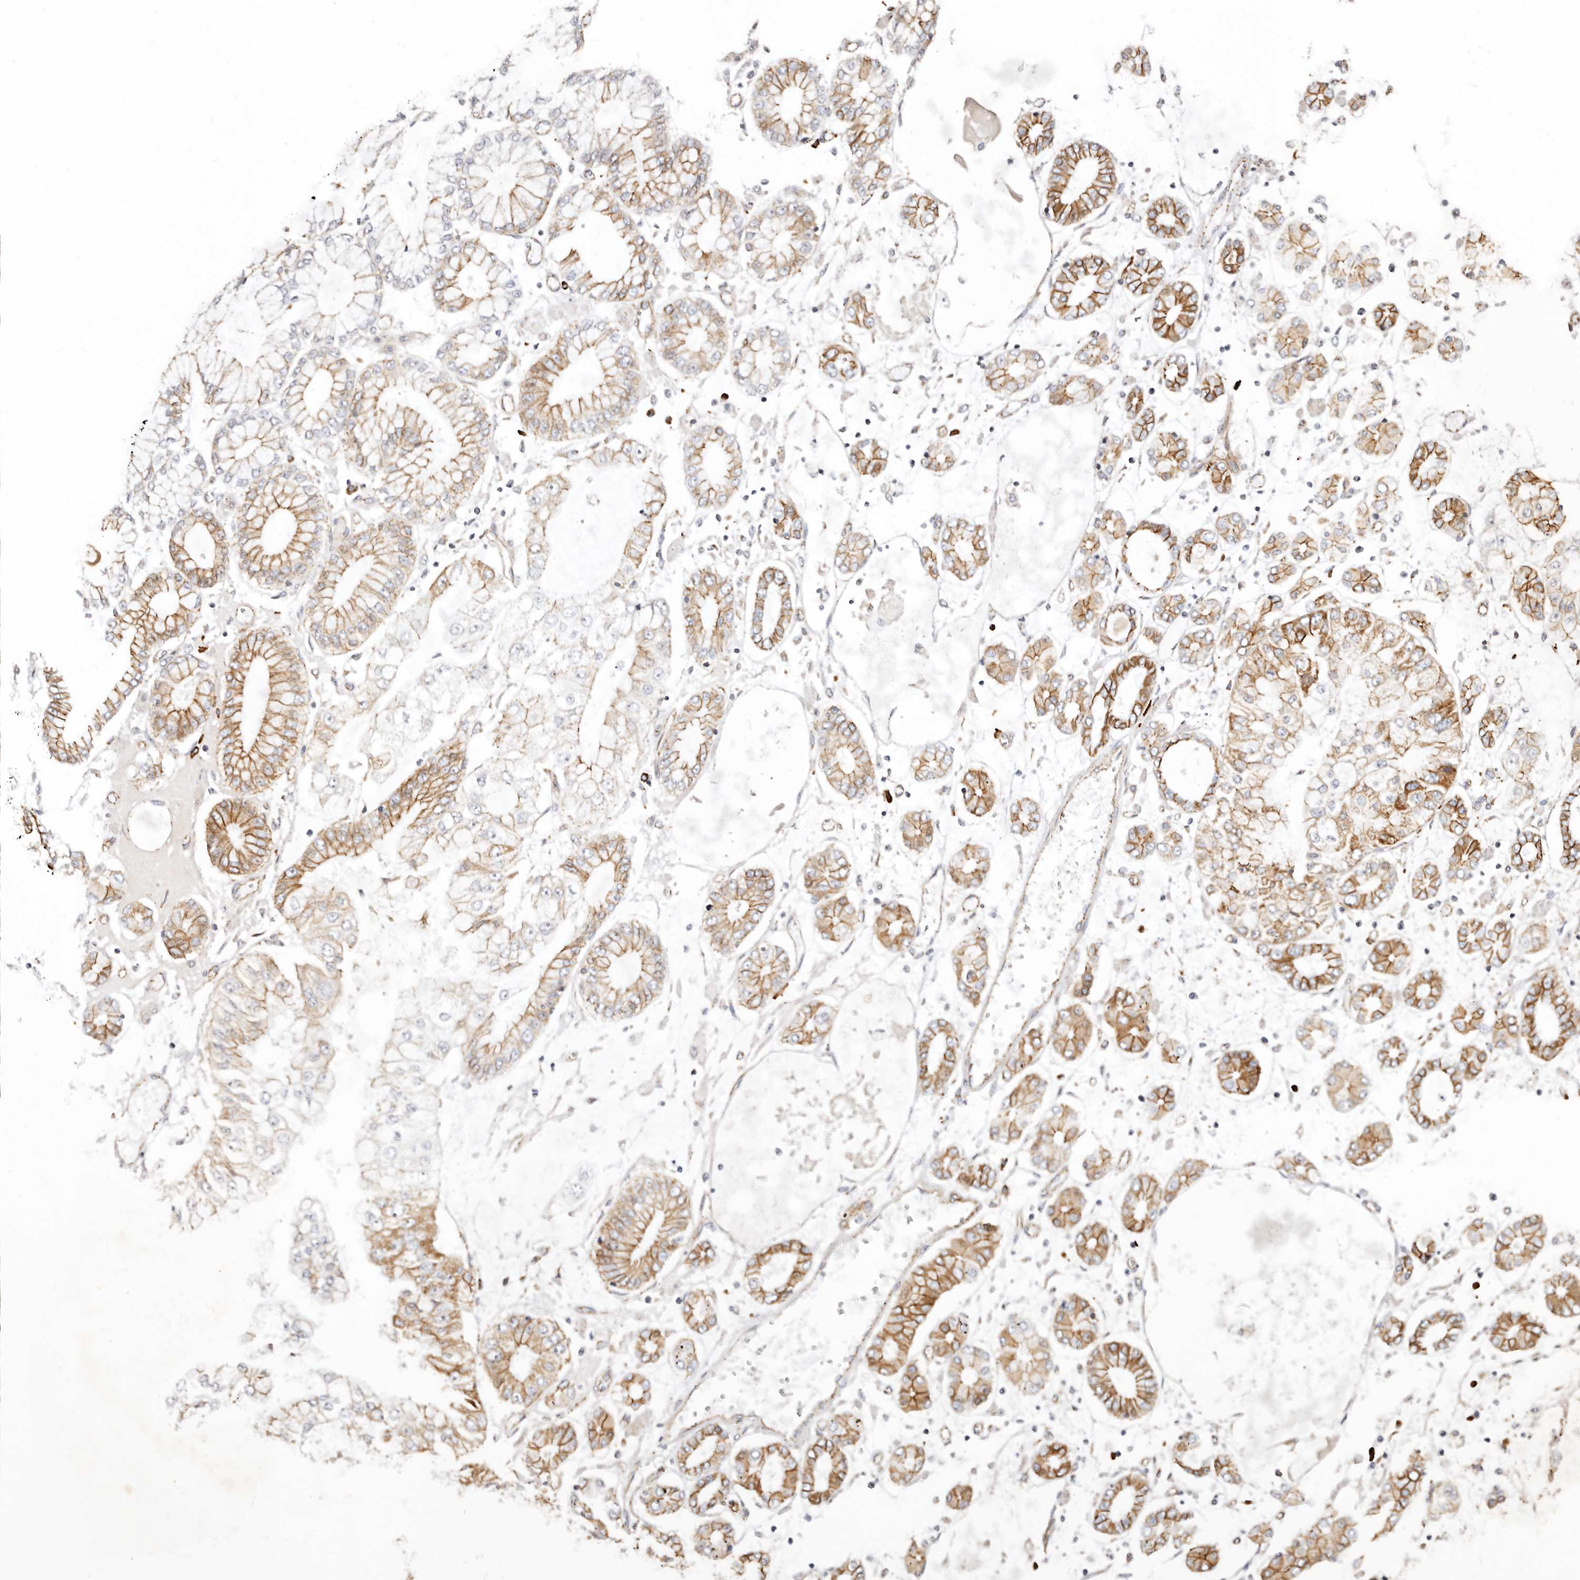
{"staining": {"intensity": "moderate", "quantity": ">75%", "location": "cytoplasmic/membranous"}, "tissue": "stomach cancer", "cell_type": "Tumor cells", "image_type": "cancer", "snomed": [{"axis": "morphology", "description": "Adenocarcinoma, NOS"}, {"axis": "topography", "description": "Stomach"}], "caption": "About >75% of tumor cells in adenocarcinoma (stomach) show moderate cytoplasmic/membranous protein staining as visualized by brown immunohistochemical staining.", "gene": "CTNNB1", "patient": {"sex": "male", "age": 76}}